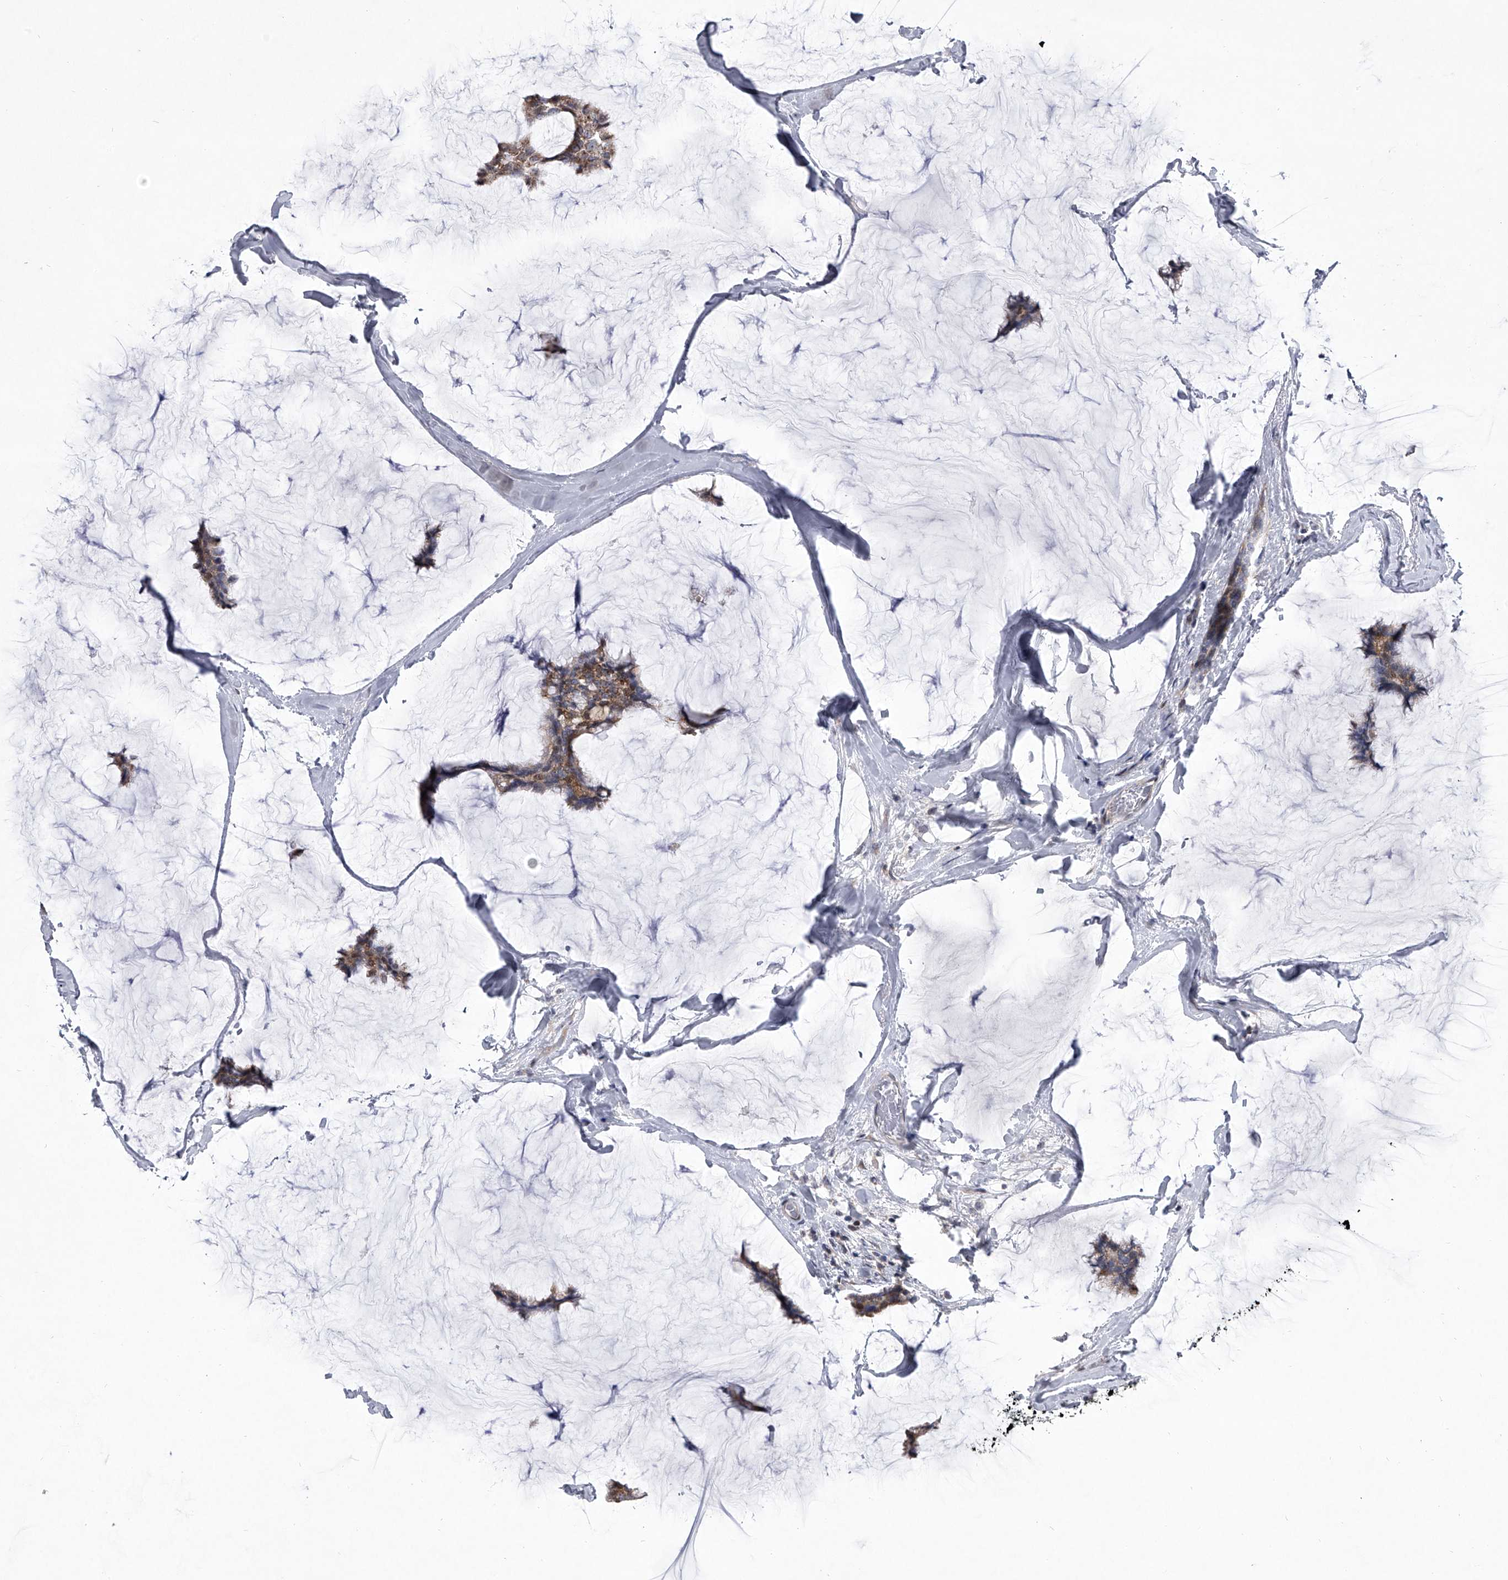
{"staining": {"intensity": "moderate", "quantity": ">75%", "location": "cytoplasmic/membranous"}, "tissue": "breast cancer", "cell_type": "Tumor cells", "image_type": "cancer", "snomed": [{"axis": "morphology", "description": "Duct carcinoma"}, {"axis": "topography", "description": "Breast"}], "caption": "The image displays staining of breast intraductal carcinoma, revealing moderate cytoplasmic/membranous protein staining (brown color) within tumor cells. (DAB IHC, brown staining for protein, blue staining for nuclei).", "gene": "HEATR6", "patient": {"sex": "female", "age": 93}}